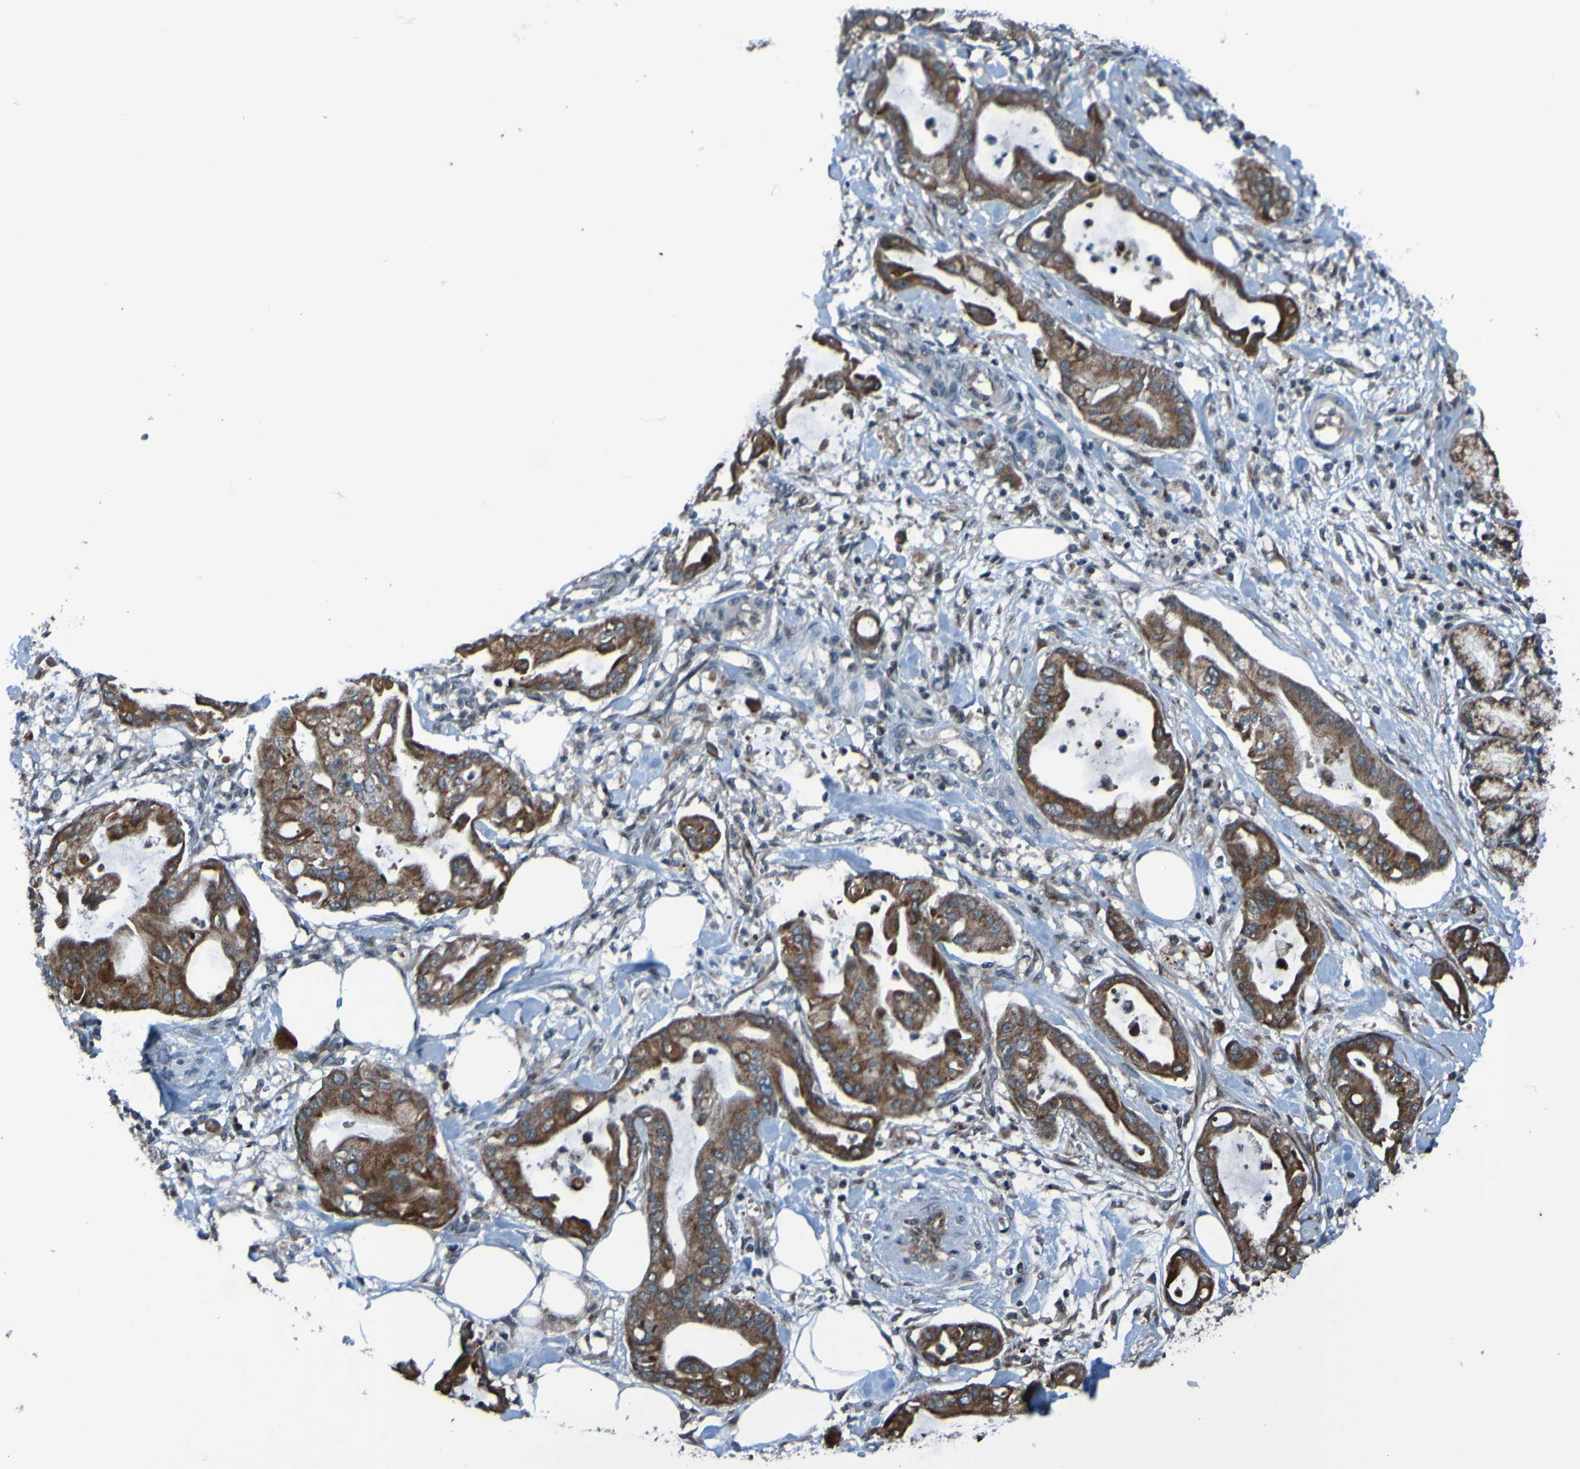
{"staining": {"intensity": "moderate", "quantity": ">75%", "location": "cytoplasmic/membranous"}, "tissue": "pancreatic cancer", "cell_type": "Tumor cells", "image_type": "cancer", "snomed": [{"axis": "morphology", "description": "Adenocarcinoma, NOS"}, {"axis": "morphology", "description": "Adenocarcinoma, metastatic, NOS"}, {"axis": "topography", "description": "Lymph node"}, {"axis": "topography", "description": "Pancreas"}, {"axis": "topography", "description": "Duodenum"}], "caption": "Immunohistochemistry (IHC) (DAB (3,3'-diaminobenzidine)) staining of pancreatic cancer (adenocarcinoma) demonstrates moderate cytoplasmic/membranous protein positivity in approximately >75% of tumor cells.", "gene": "UNG", "patient": {"sex": "female", "age": 64}}